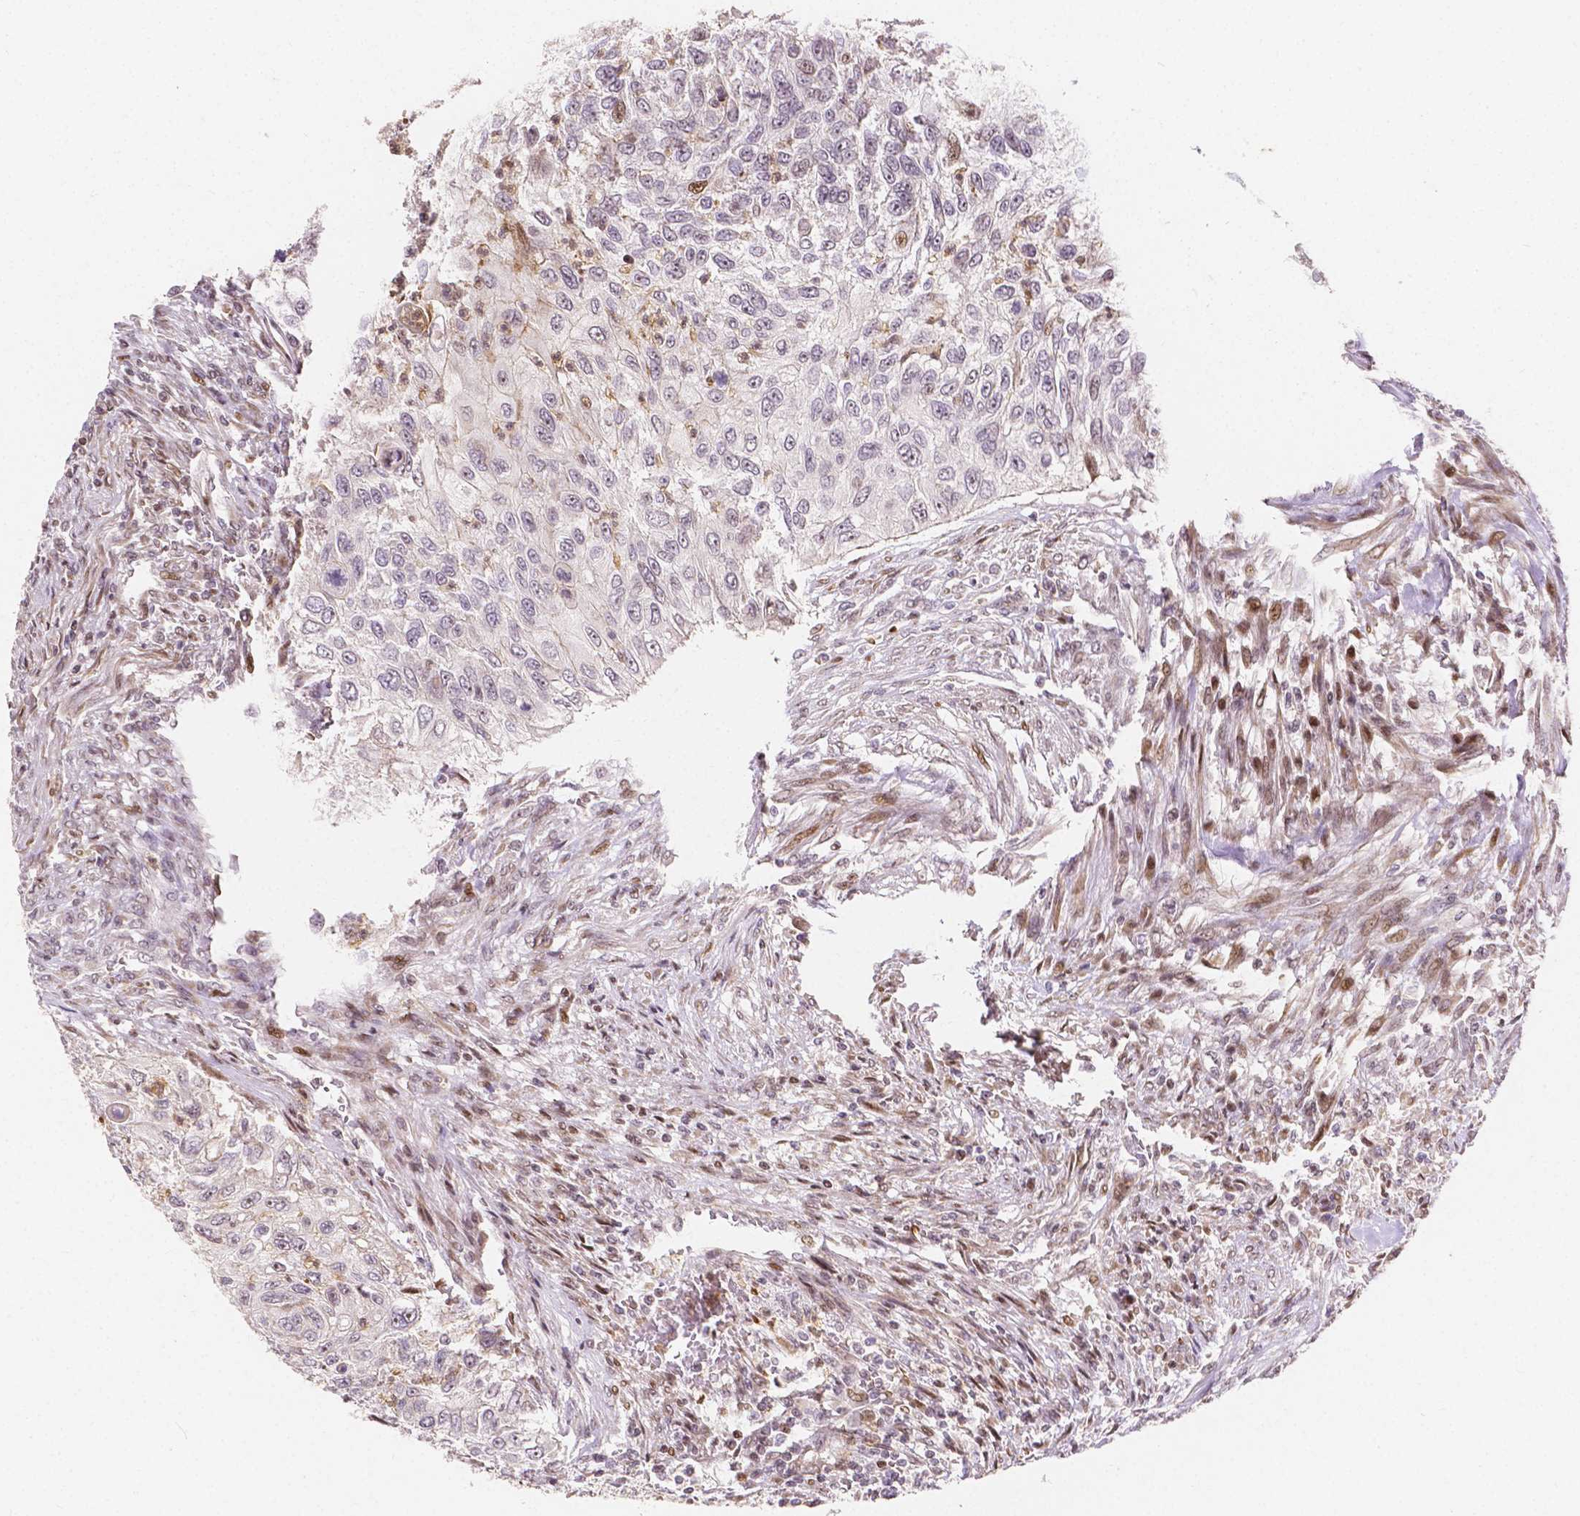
{"staining": {"intensity": "negative", "quantity": "none", "location": "none"}, "tissue": "urothelial cancer", "cell_type": "Tumor cells", "image_type": "cancer", "snomed": [{"axis": "morphology", "description": "Urothelial carcinoma, High grade"}, {"axis": "topography", "description": "Urinary bladder"}], "caption": "Immunohistochemistry (IHC) of human urothelial cancer reveals no expression in tumor cells.", "gene": "PTPN18", "patient": {"sex": "female", "age": 60}}